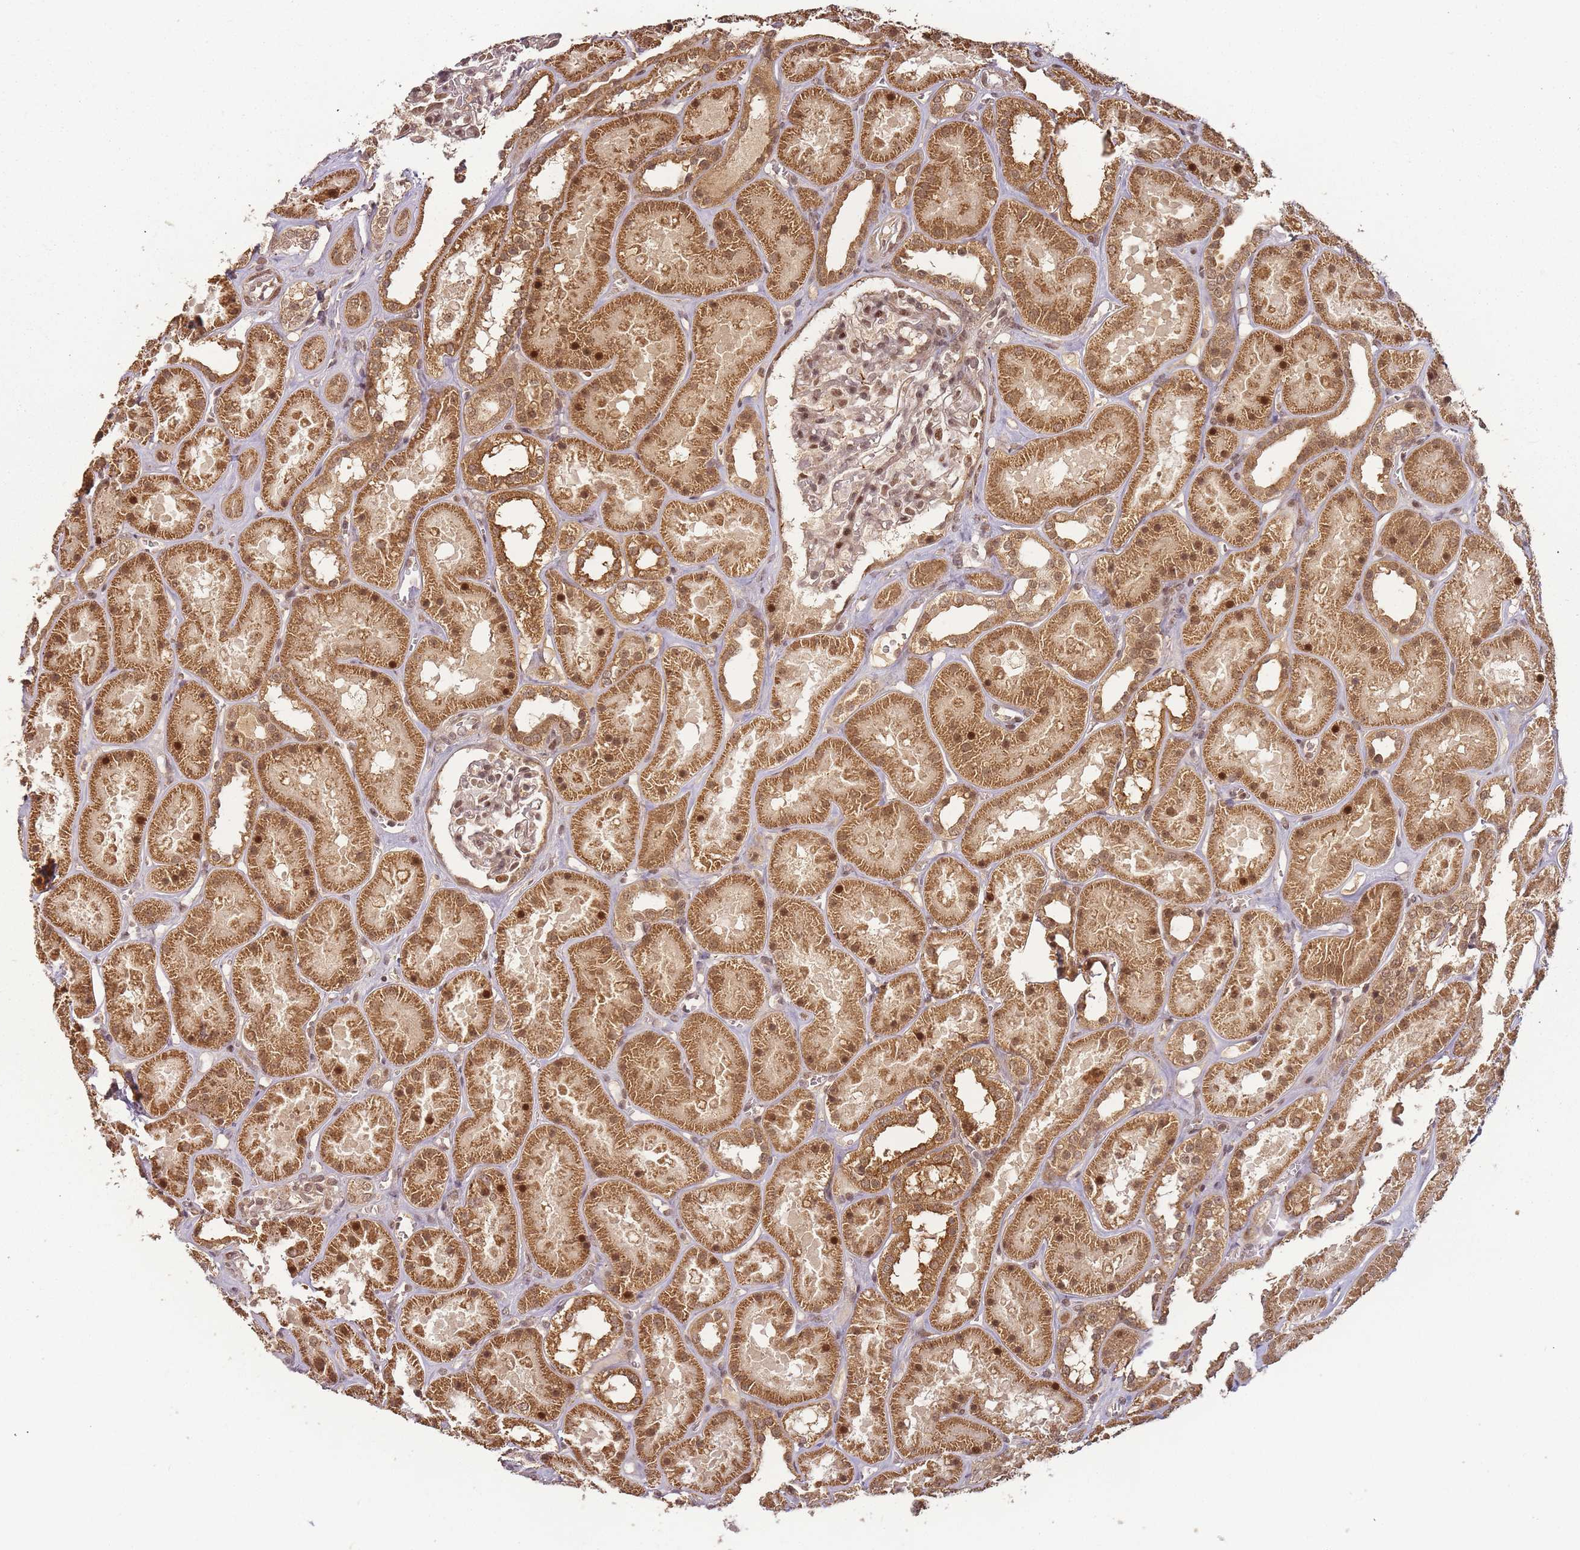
{"staining": {"intensity": "moderate", "quantity": ">75%", "location": "nuclear"}, "tissue": "kidney", "cell_type": "Cells in glomeruli", "image_type": "normal", "snomed": [{"axis": "morphology", "description": "Normal tissue, NOS"}, {"axis": "topography", "description": "Kidney"}], "caption": "Immunohistochemical staining of normal human kidney displays moderate nuclear protein staining in about >75% of cells in glomeruli.", "gene": "ZNF497", "patient": {"sex": "female", "age": 41}}